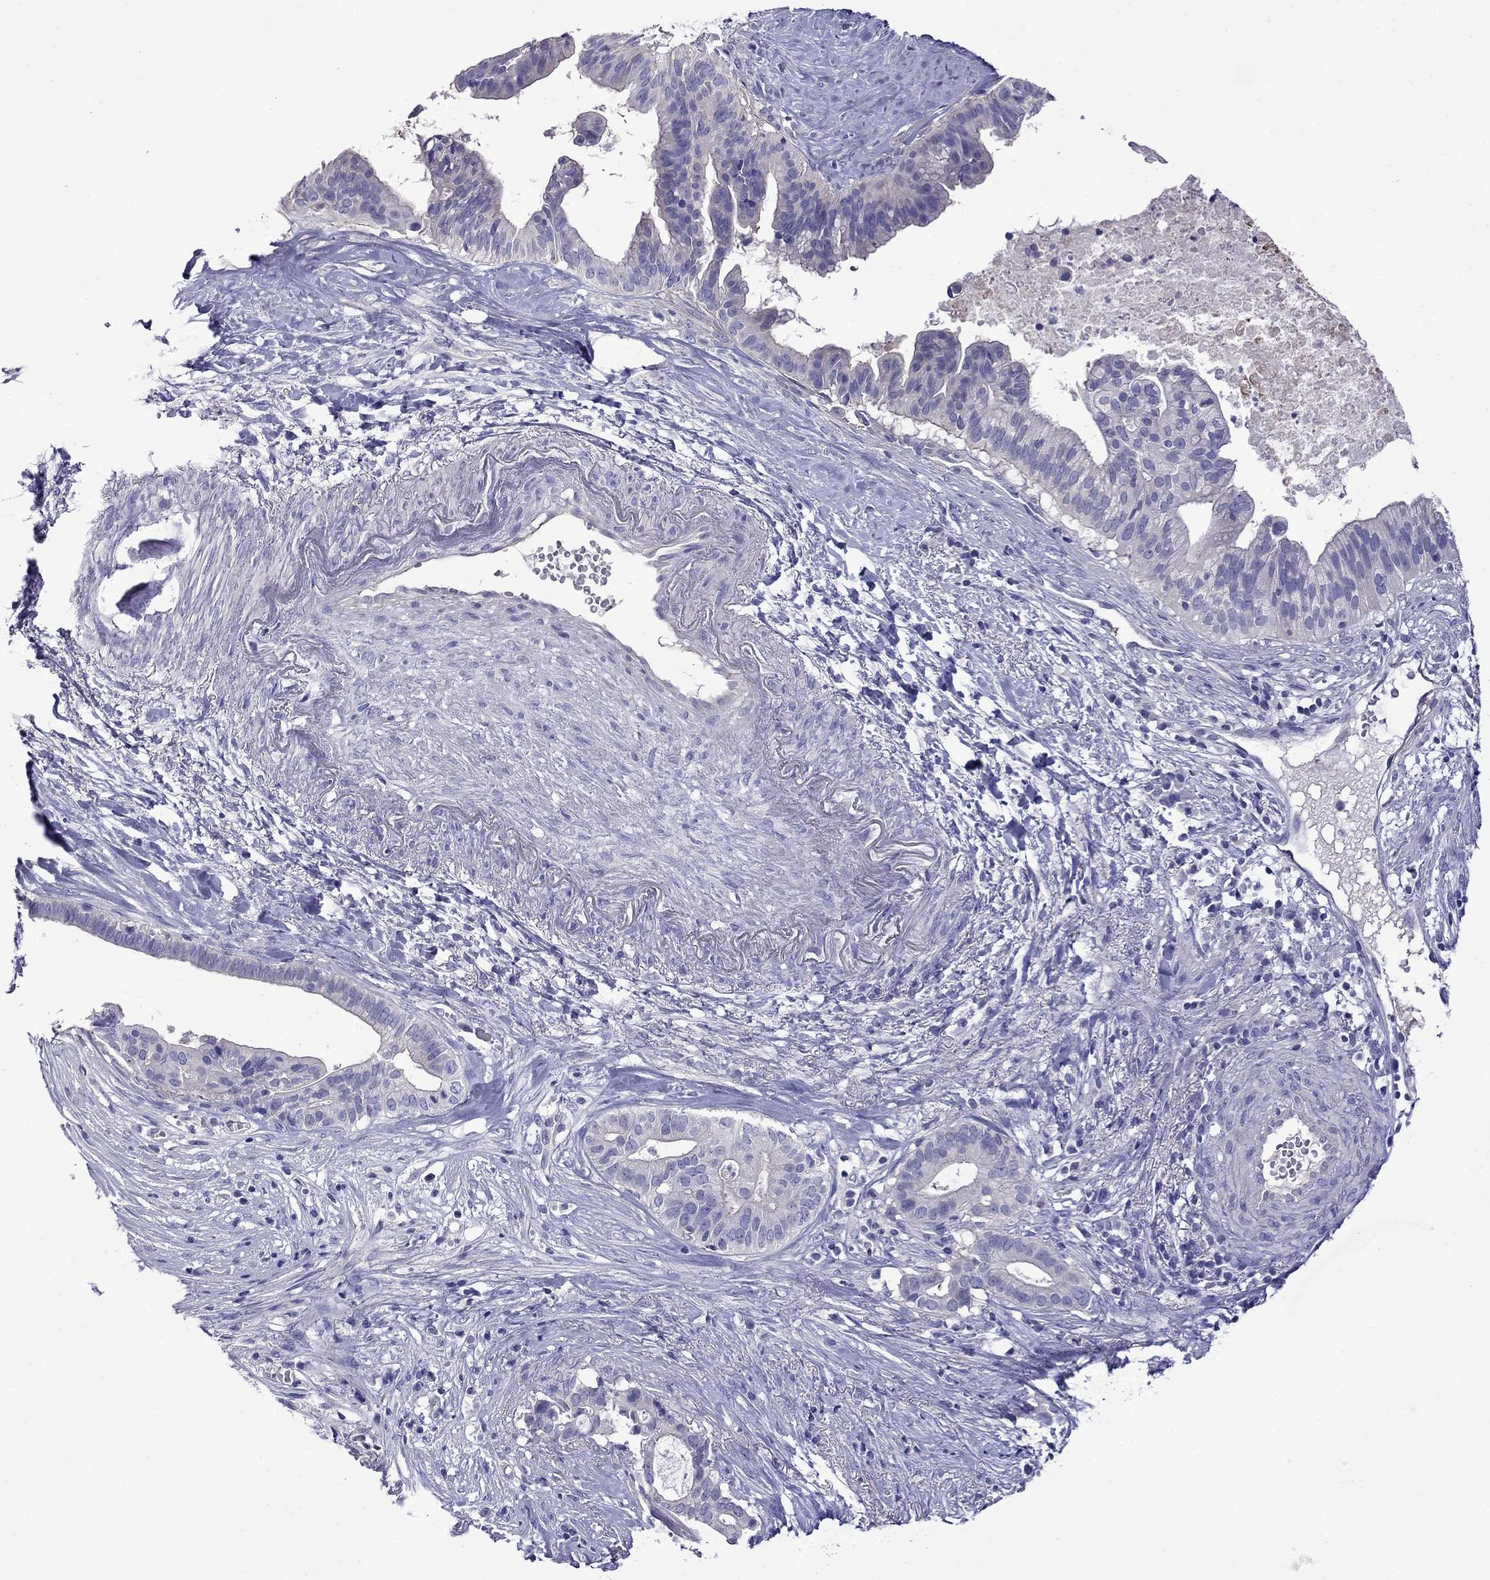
{"staining": {"intensity": "negative", "quantity": "none", "location": "none"}, "tissue": "pancreatic cancer", "cell_type": "Tumor cells", "image_type": "cancer", "snomed": [{"axis": "morphology", "description": "Adenocarcinoma, NOS"}, {"axis": "topography", "description": "Pancreas"}], "caption": "IHC image of pancreatic cancer stained for a protein (brown), which demonstrates no staining in tumor cells.", "gene": "STAR", "patient": {"sex": "male", "age": 61}}